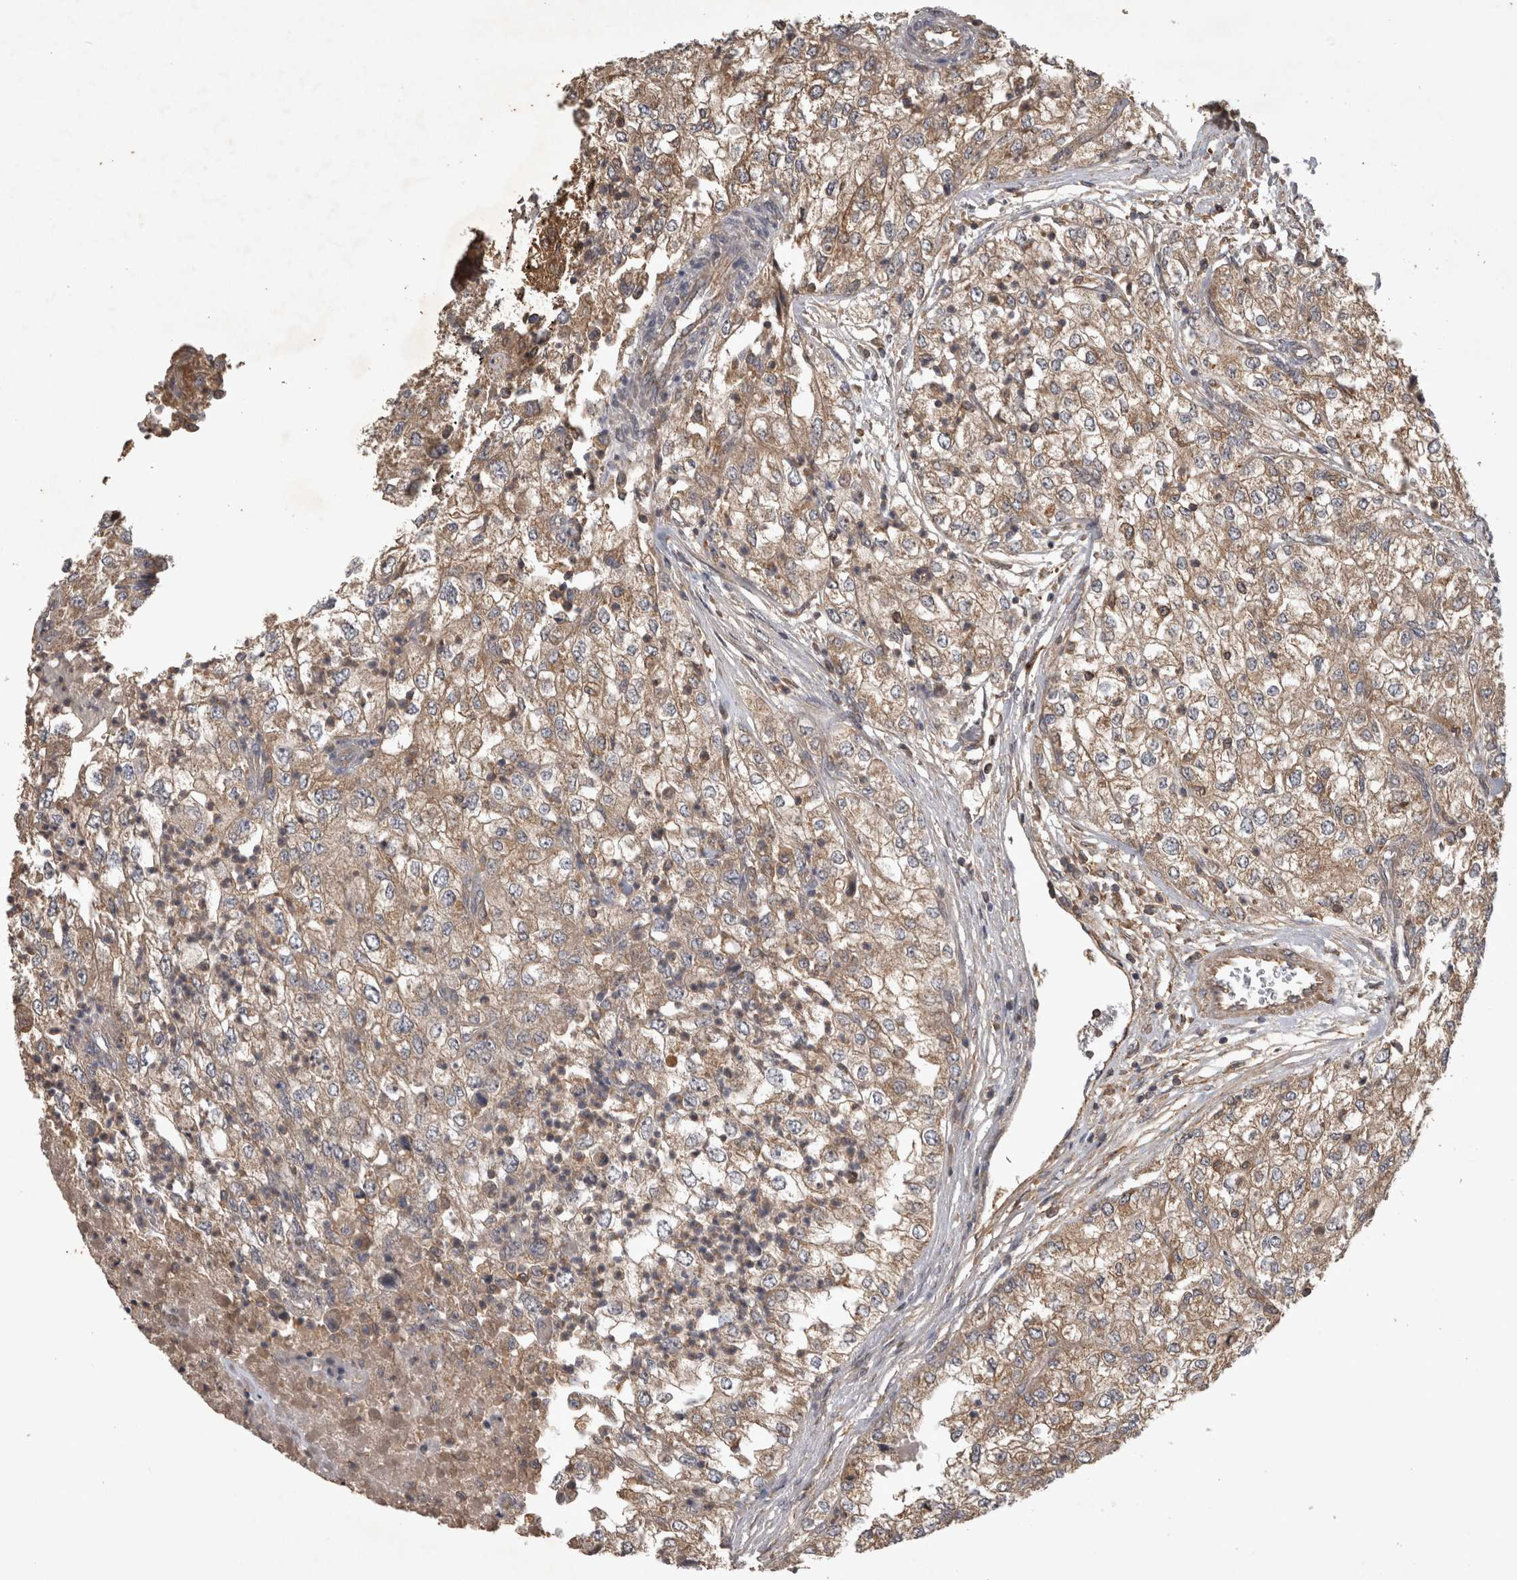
{"staining": {"intensity": "moderate", "quantity": ">75%", "location": "cytoplasmic/membranous"}, "tissue": "renal cancer", "cell_type": "Tumor cells", "image_type": "cancer", "snomed": [{"axis": "morphology", "description": "Adenocarcinoma, NOS"}, {"axis": "topography", "description": "Kidney"}], "caption": "Immunohistochemical staining of human adenocarcinoma (renal) exhibits moderate cytoplasmic/membranous protein positivity in about >75% of tumor cells.", "gene": "TRMT61B", "patient": {"sex": "female", "age": 54}}